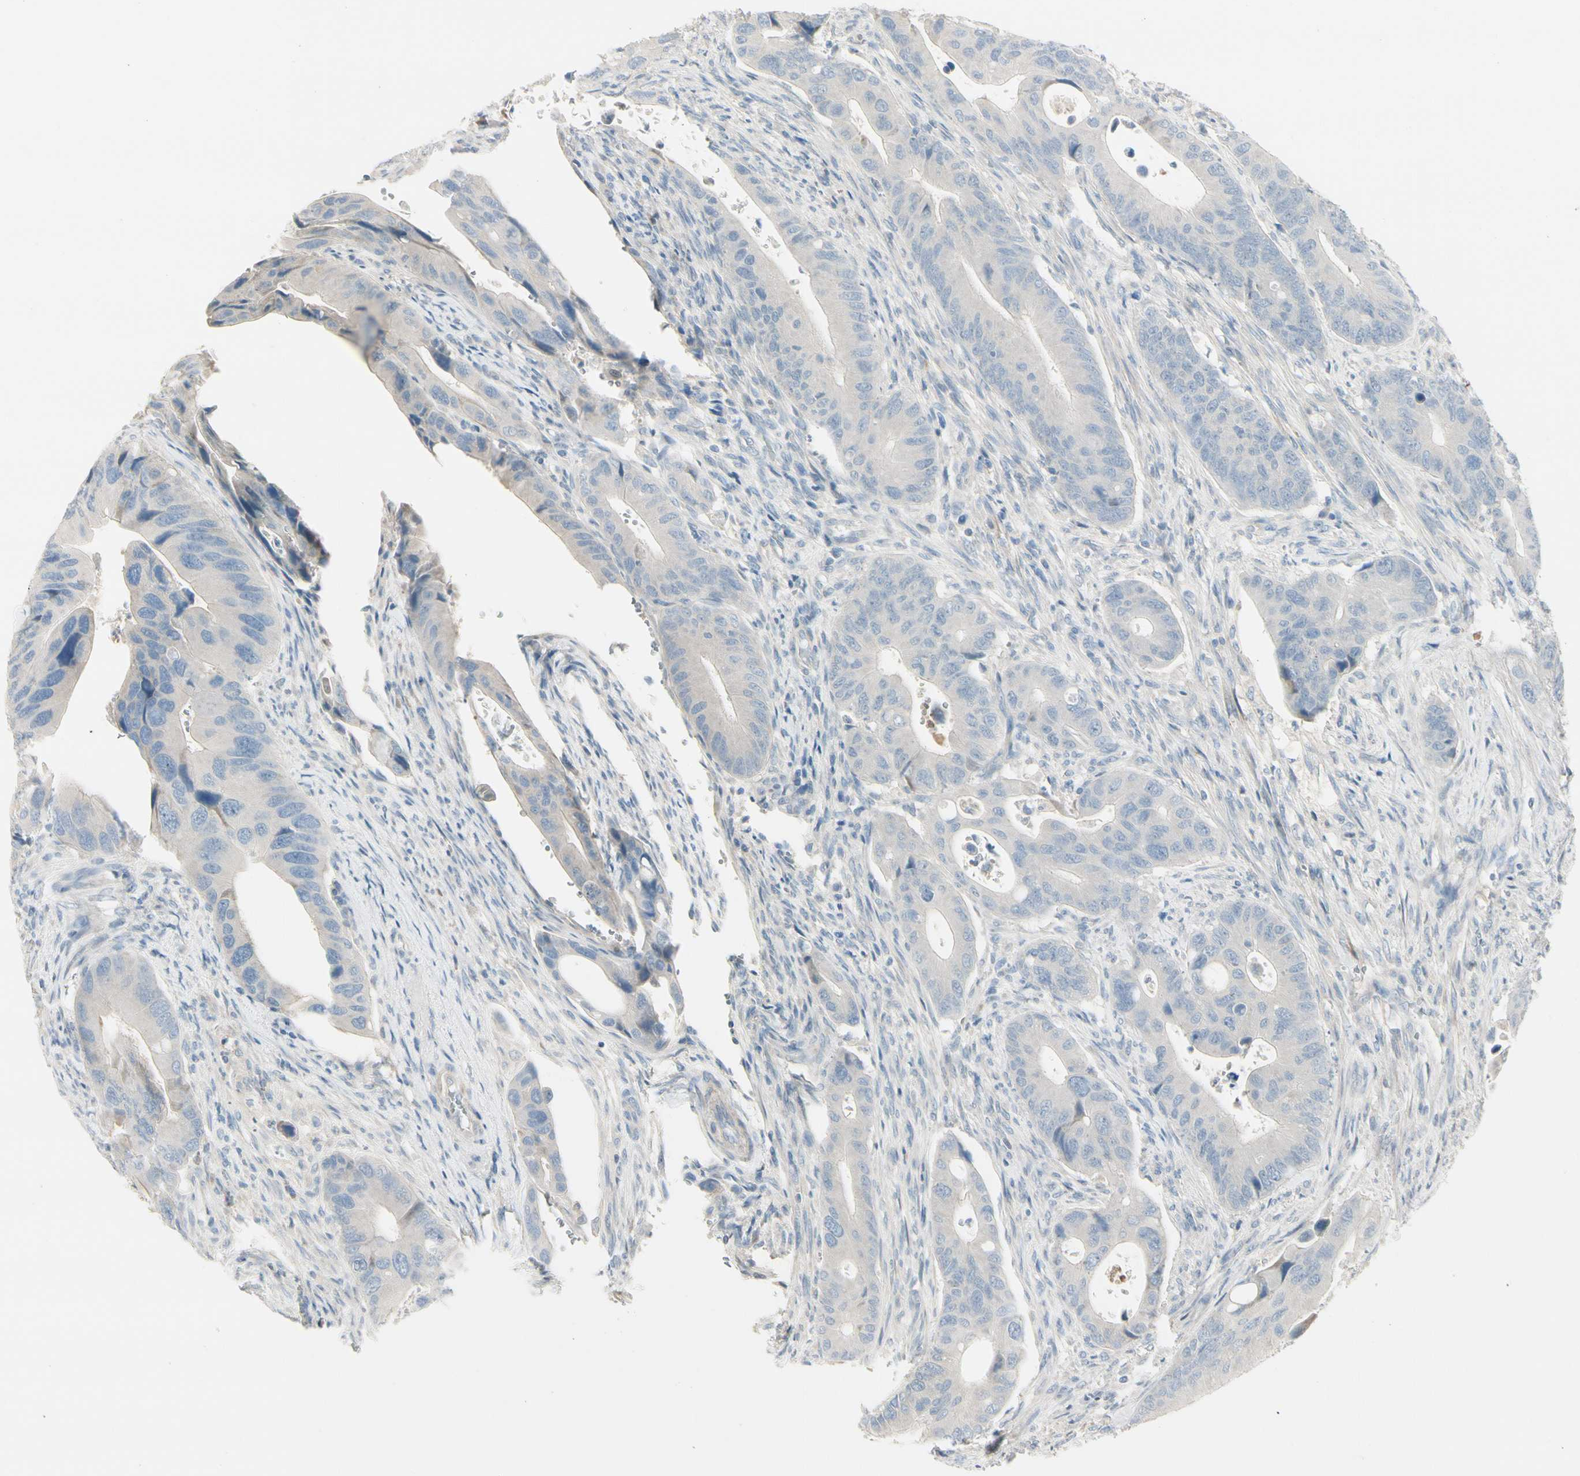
{"staining": {"intensity": "negative", "quantity": "none", "location": "none"}, "tissue": "colorectal cancer", "cell_type": "Tumor cells", "image_type": "cancer", "snomed": [{"axis": "morphology", "description": "Adenocarcinoma, NOS"}, {"axis": "topography", "description": "Rectum"}], "caption": "Immunohistochemistry histopathology image of neoplastic tissue: human colorectal cancer stained with DAB (3,3'-diaminobenzidine) reveals no significant protein positivity in tumor cells. (DAB (3,3'-diaminobenzidine) immunohistochemistry (IHC) with hematoxylin counter stain).", "gene": "CYP2E1", "patient": {"sex": "female", "age": 57}}